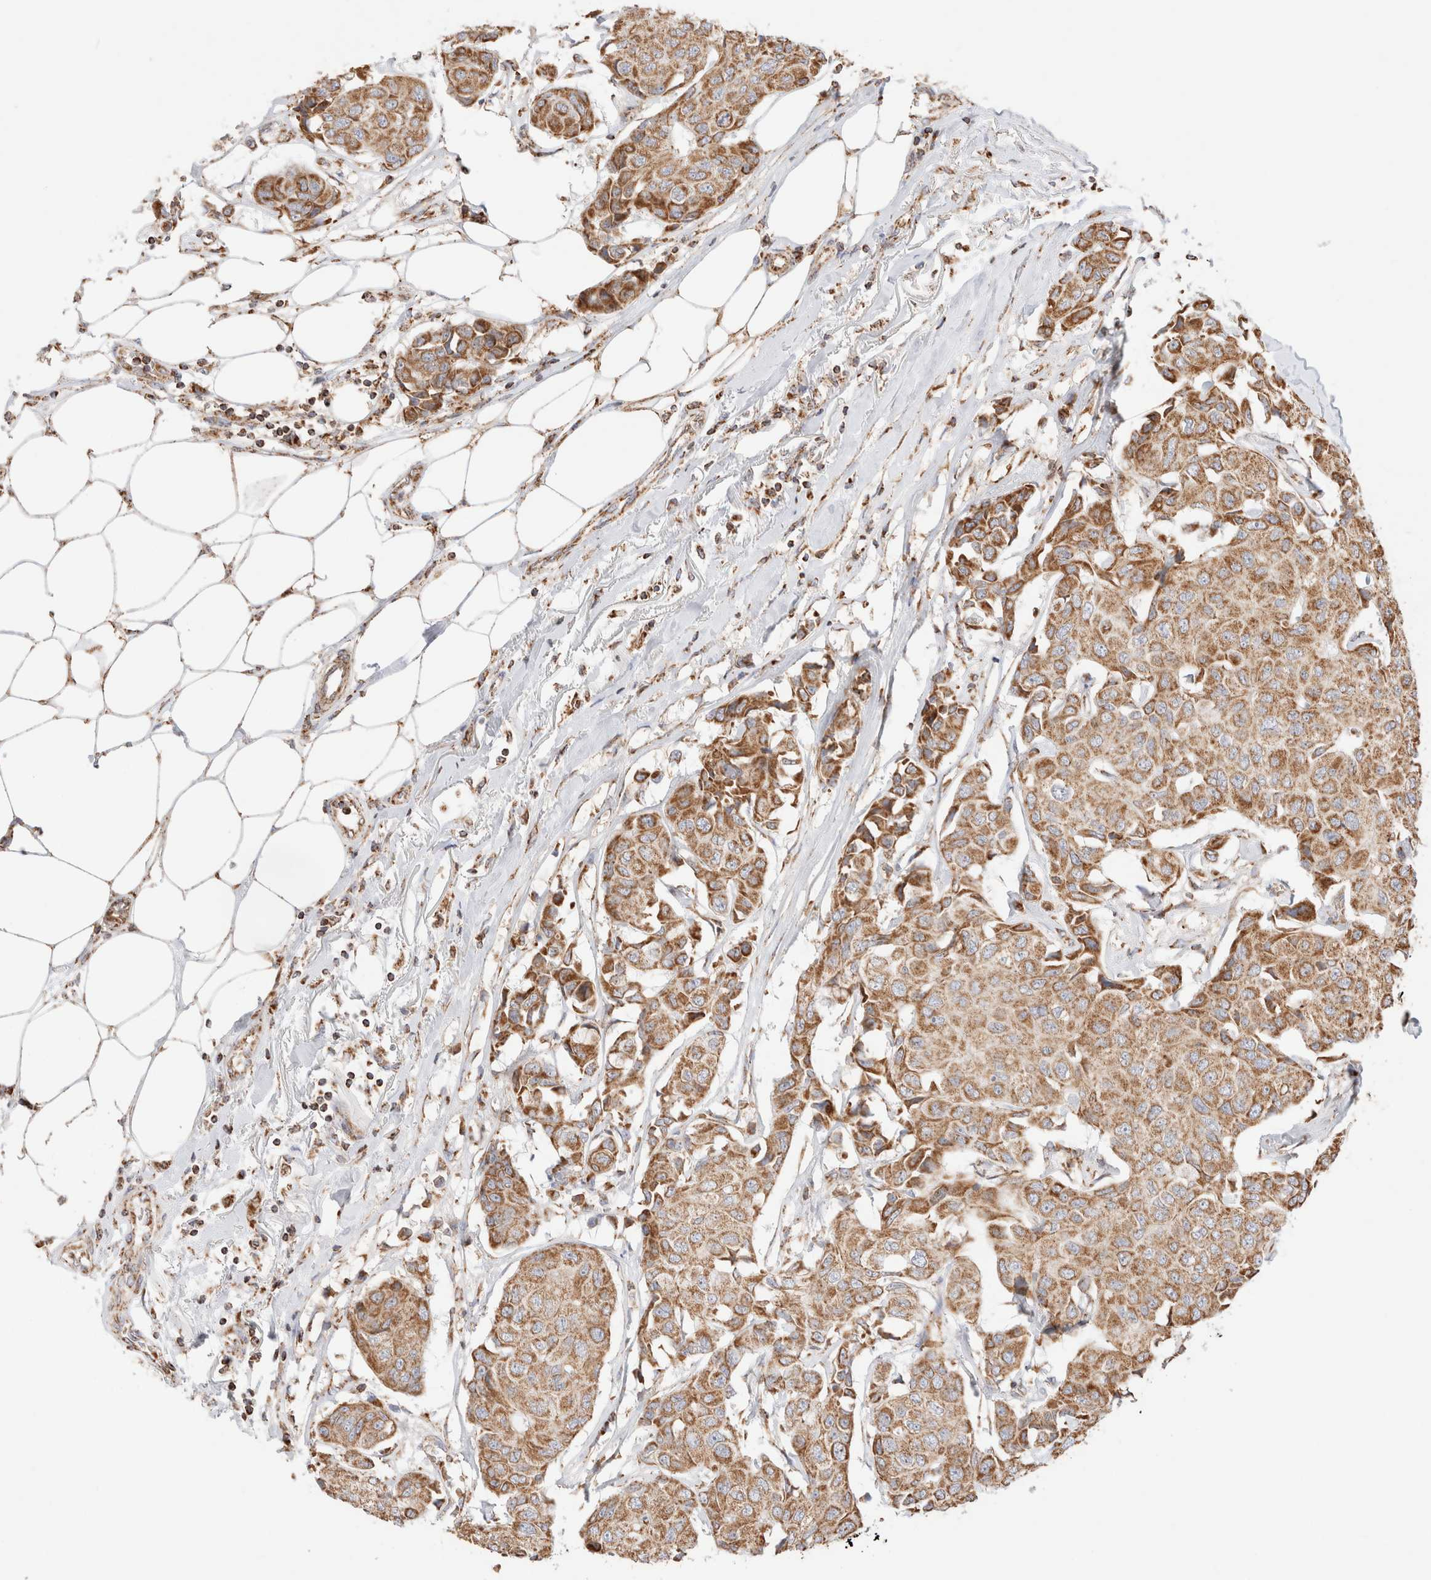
{"staining": {"intensity": "moderate", "quantity": ">75%", "location": "cytoplasmic/membranous"}, "tissue": "breast cancer", "cell_type": "Tumor cells", "image_type": "cancer", "snomed": [{"axis": "morphology", "description": "Duct carcinoma"}, {"axis": "topography", "description": "Breast"}], "caption": "Brown immunohistochemical staining in invasive ductal carcinoma (breast) shows moderate cytoplasmic/membranous positivity in about >75% of tumor cells.", "gene": "TMPPE", "patient": {"sex": "female", "age": 80}}